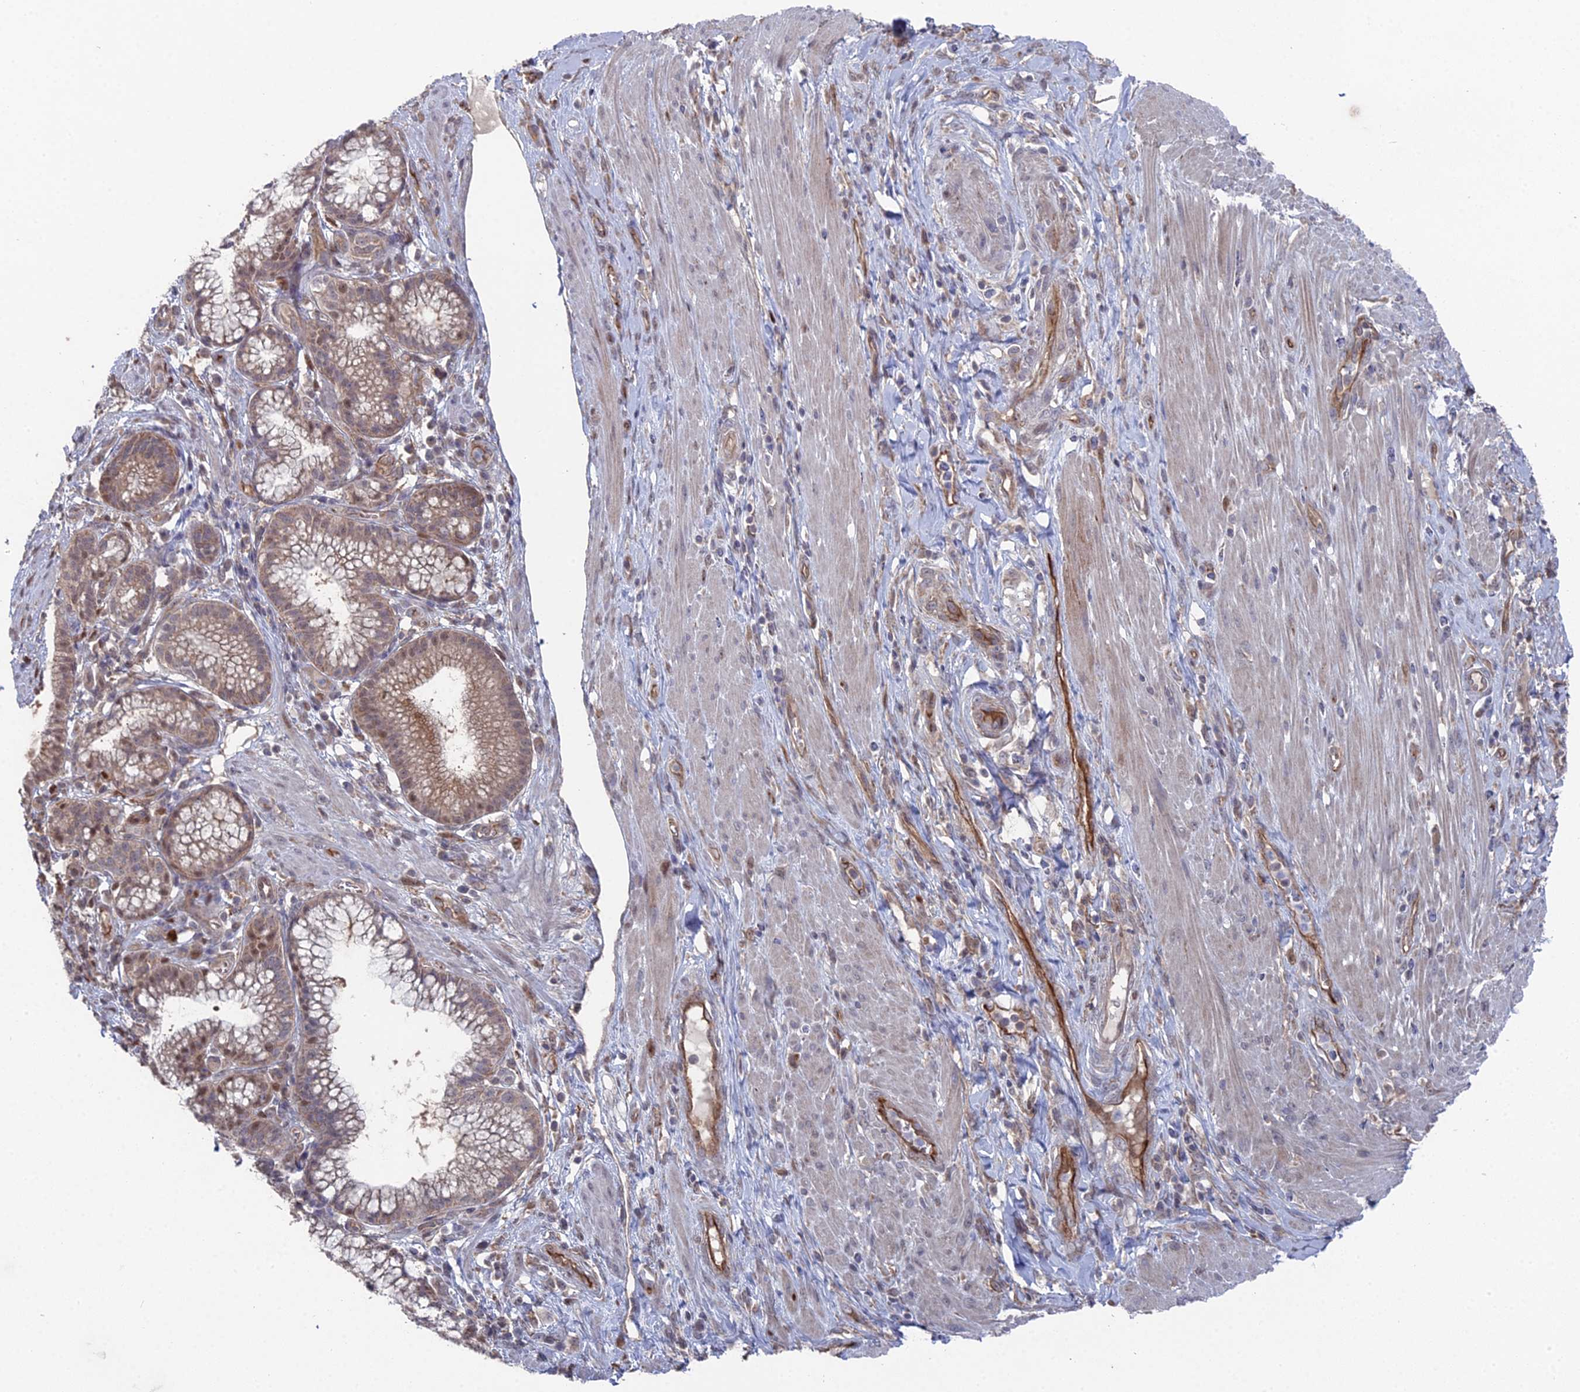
{"staining": {"intensity": "weak", "quantity": ">75%", "location": "cytoplasmic/membranous,nuclear"}, "tissue": "pancreatic cancer", "cell_type": "Tumor cells", "image_type": "cancer", "snomed": [{"axis": "morphology", "description": "Adenocarcinoma, NOS"}, {"axis": "topography", "description": "Pancreas"}], "caption": "Protein expression analysis of human pancreatic cancer (adenocarcinoma) reveals weak cytoplasmic/membranous and nuclear positivity in approximately >75% of tumor cells.", "gene": "UNC5D", "patient": {"sex": "male", "age": 72}}